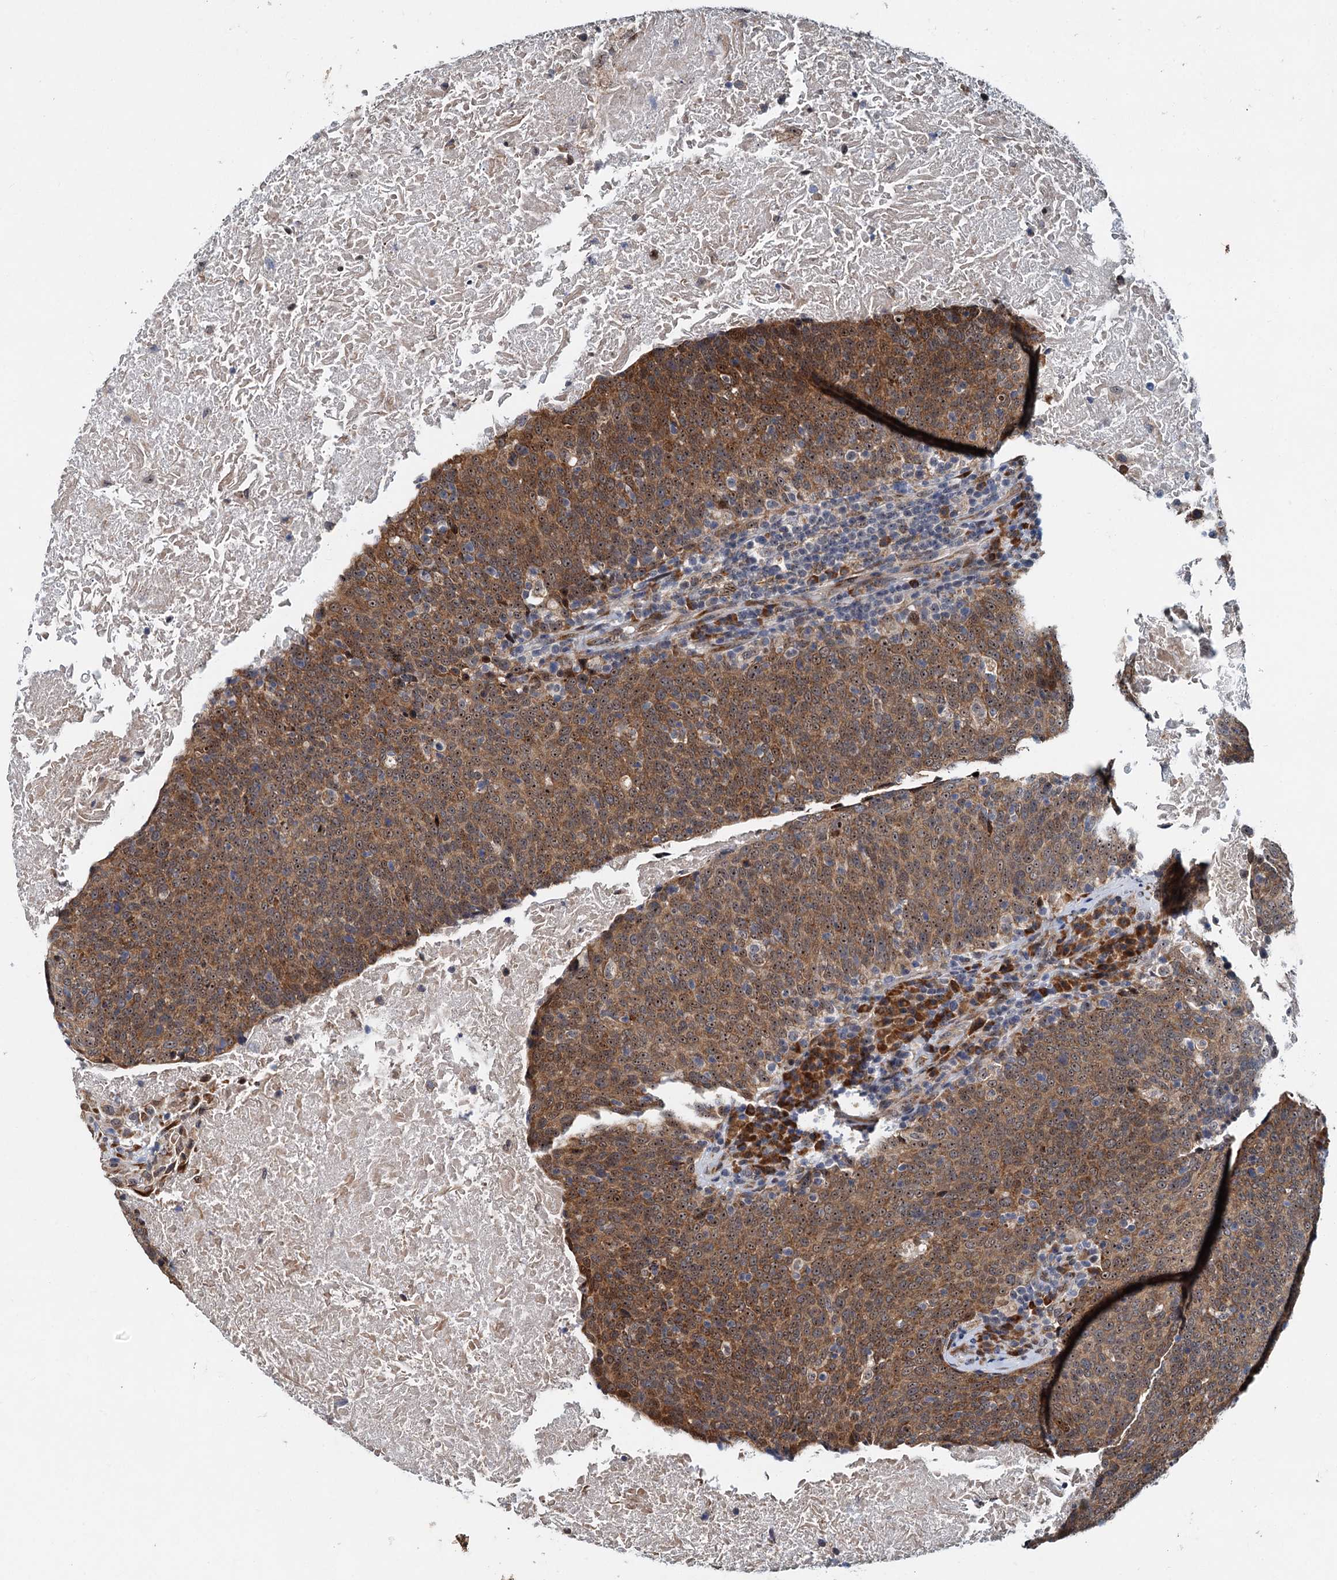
{"staining": {"intensity": "moderate", "quantity": ">75%", "location": "cytoplasmic/membranous,nuclear"}, "tissue": "head and neck cancer", "cell_type": "Tumor cells", "image_type": "cancer", "snomed": [{"axis": "morphology", "description": "Squamous cell carcinoma, NOS"}, {"axis": "morphology", "description": "Squamous cell carcinoma, metastatic, NOS"}, {"axis": "topography", "description": "Lymph node"}, {"axis": "topography", "description": "Head-Neck"}], "caption": "Tumor cells display medium levels of moderate cytoplasmic/membranous and nuclear staining in approximately >75% of cells in head and neck squamous cell carcinoma. (brown staining indicates protein expression, while blue staining denotes nuclei).", "gene": "DNAJC21", "patient": {"sex": "male", "age": 62}}